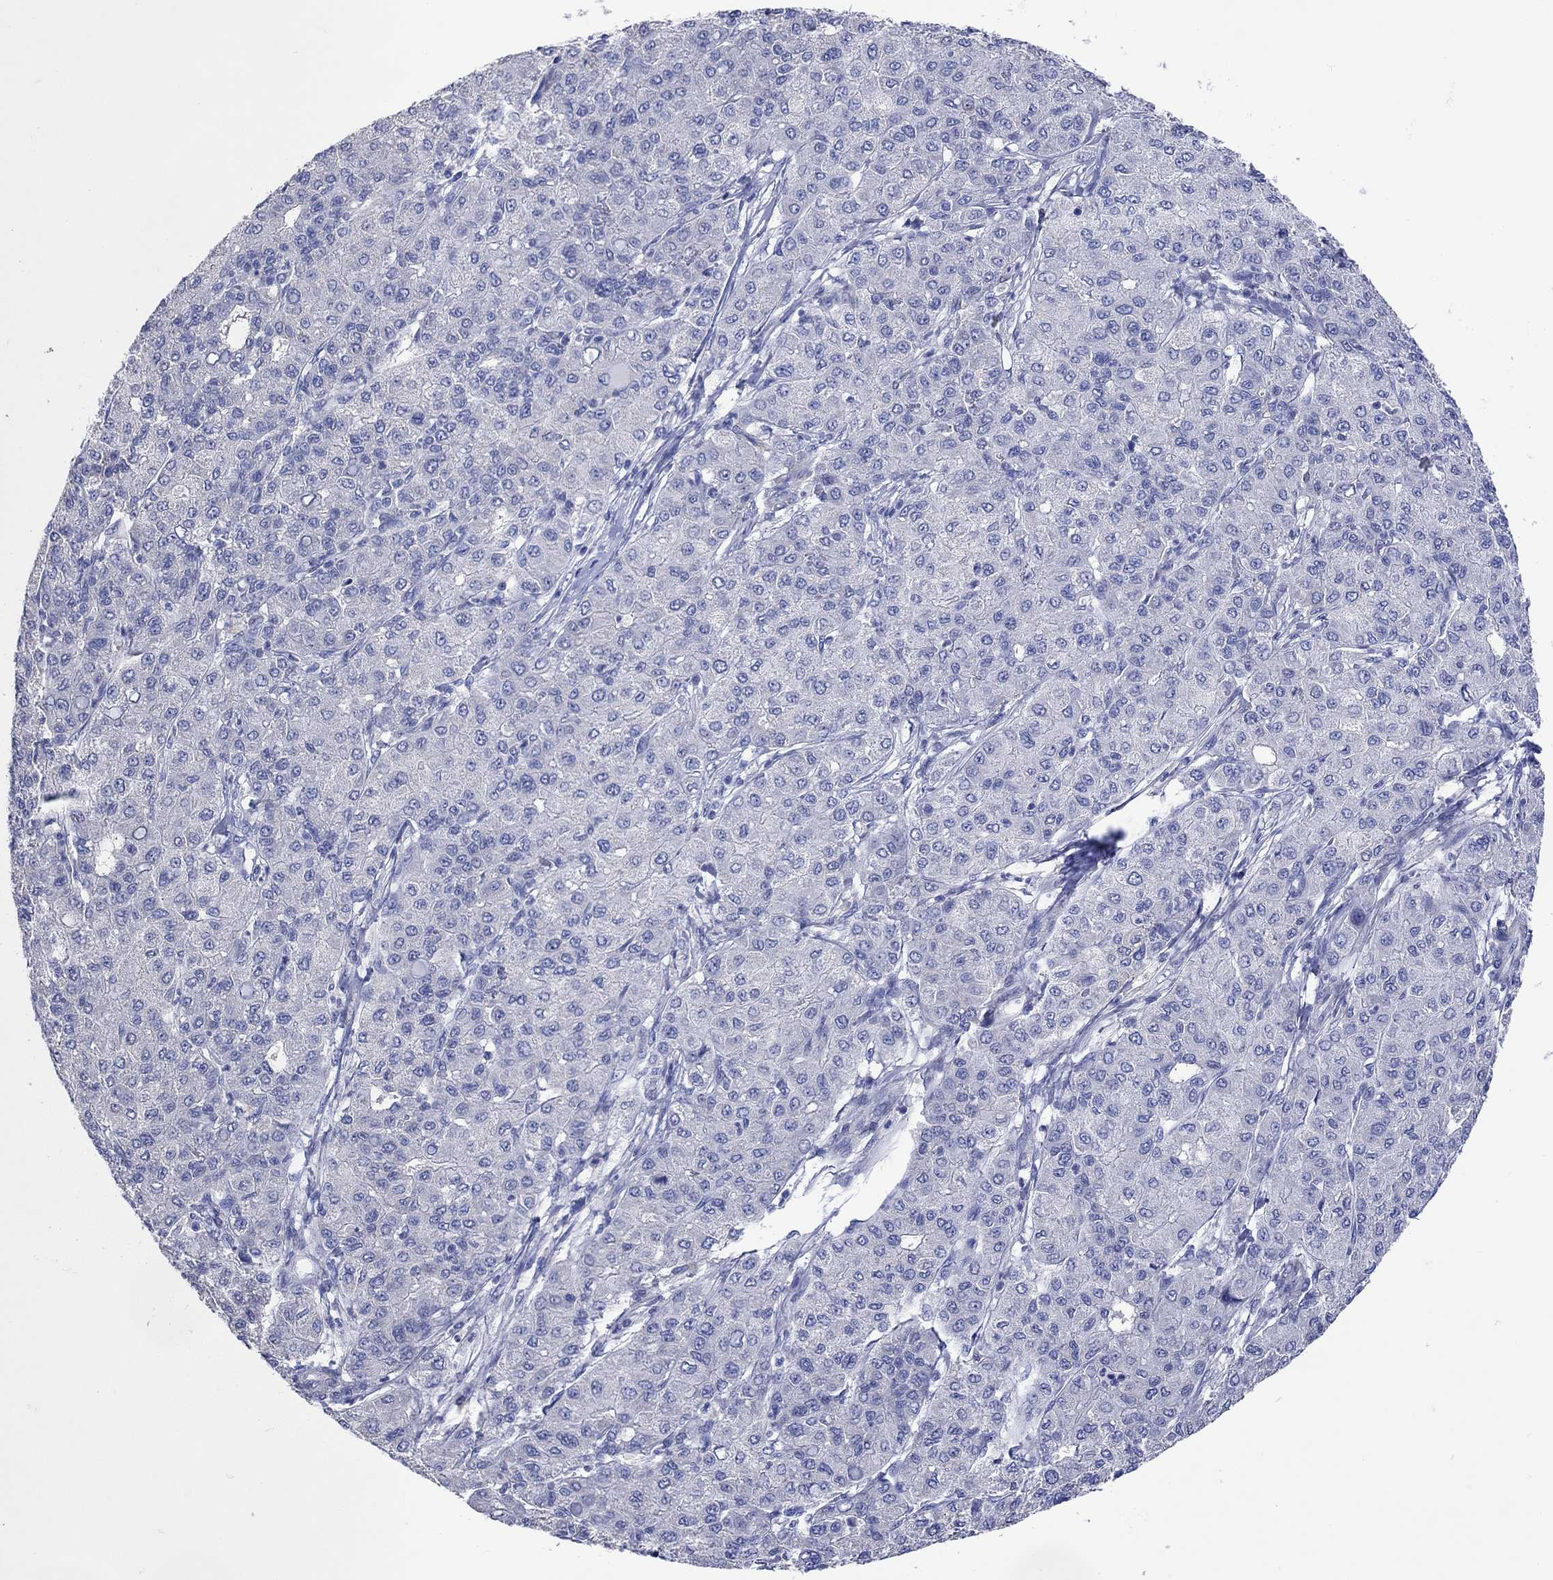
{"staining": {"intensity": "negative", "quantity": "none", "location": "none"}, "tissue": "liver cancer", "cell_type": "Tumor cells", "image_type": "cancer", "snomed": [{"axis": "morphology", "description": "Carcinoma, Hepatocellular, NOS"}, {"axis": "topography", "description": "Liver"}], "caption": "A histopathology image of human liver hepatocellular carcinoma is negative for staining in tumor cells.", "gene": "MSI1", "patient": {"sex": "male", "age": 65}}